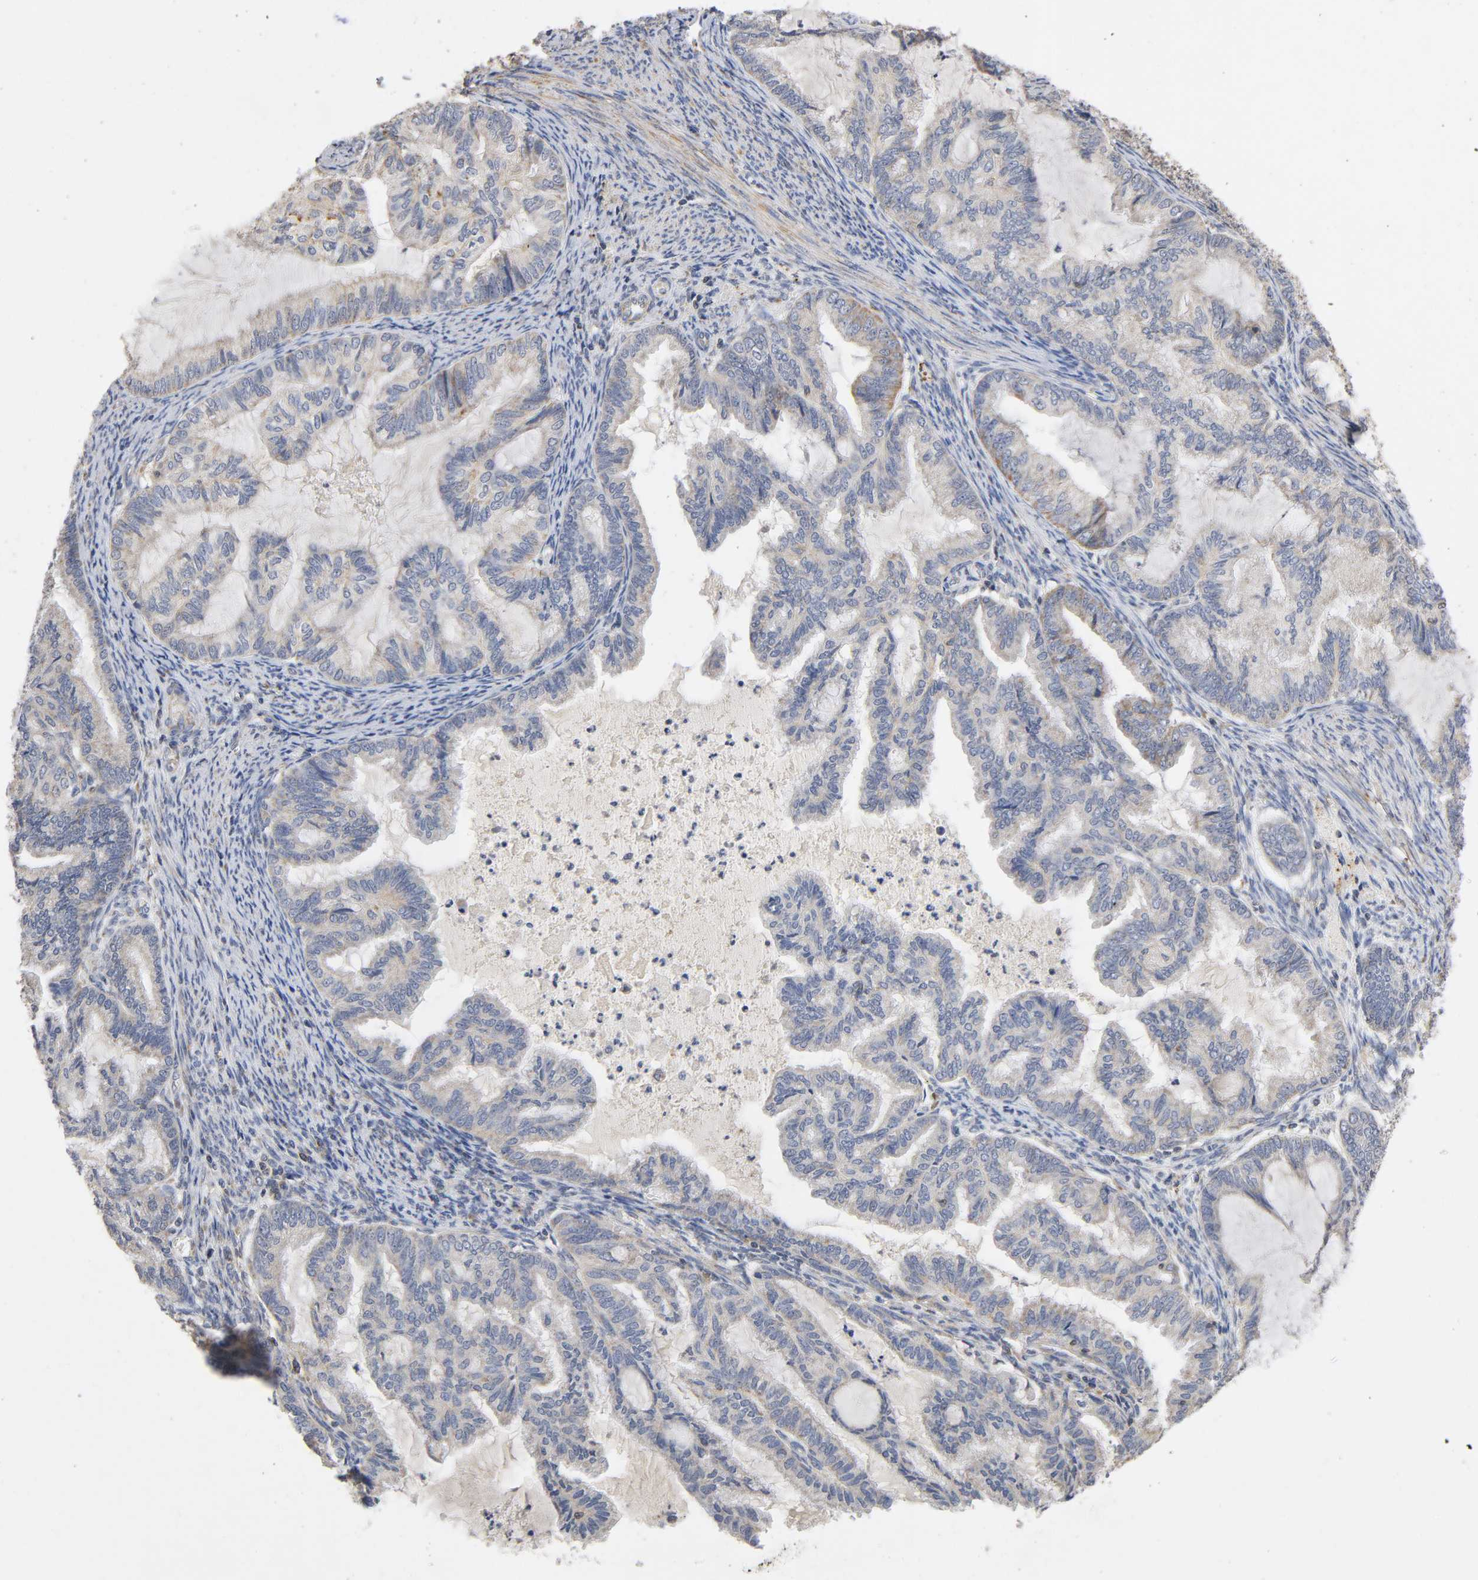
{"staining": {"intensity": "moderate", "quantity": ">75%", "location": "cytoplasmic/membranous"}, "tissue": "cervical cancer", "cell_type": "Tumor cells", "image_type": "cancer", "snomed": [{"axis": "morphology", "description": "Normal tissue, NOS"}, {"axis": "morphology", "description": "Adenocarcinoma, NOS"}, {"axis": "topography", "description": "Cervix"}, {"axis": "topography", "description": "Endometrium"}], "caption": "Cervical adenocarcinoma stained for a protein reveals moderate cytoplasmic/membranous positivity in tumor cells. (DAB (3,3'-diaminobenzidine) IHC with brightfield microscopy, high magnification).", "gene": "SYT16", "patient": {"sex": "female", "age": 86}}